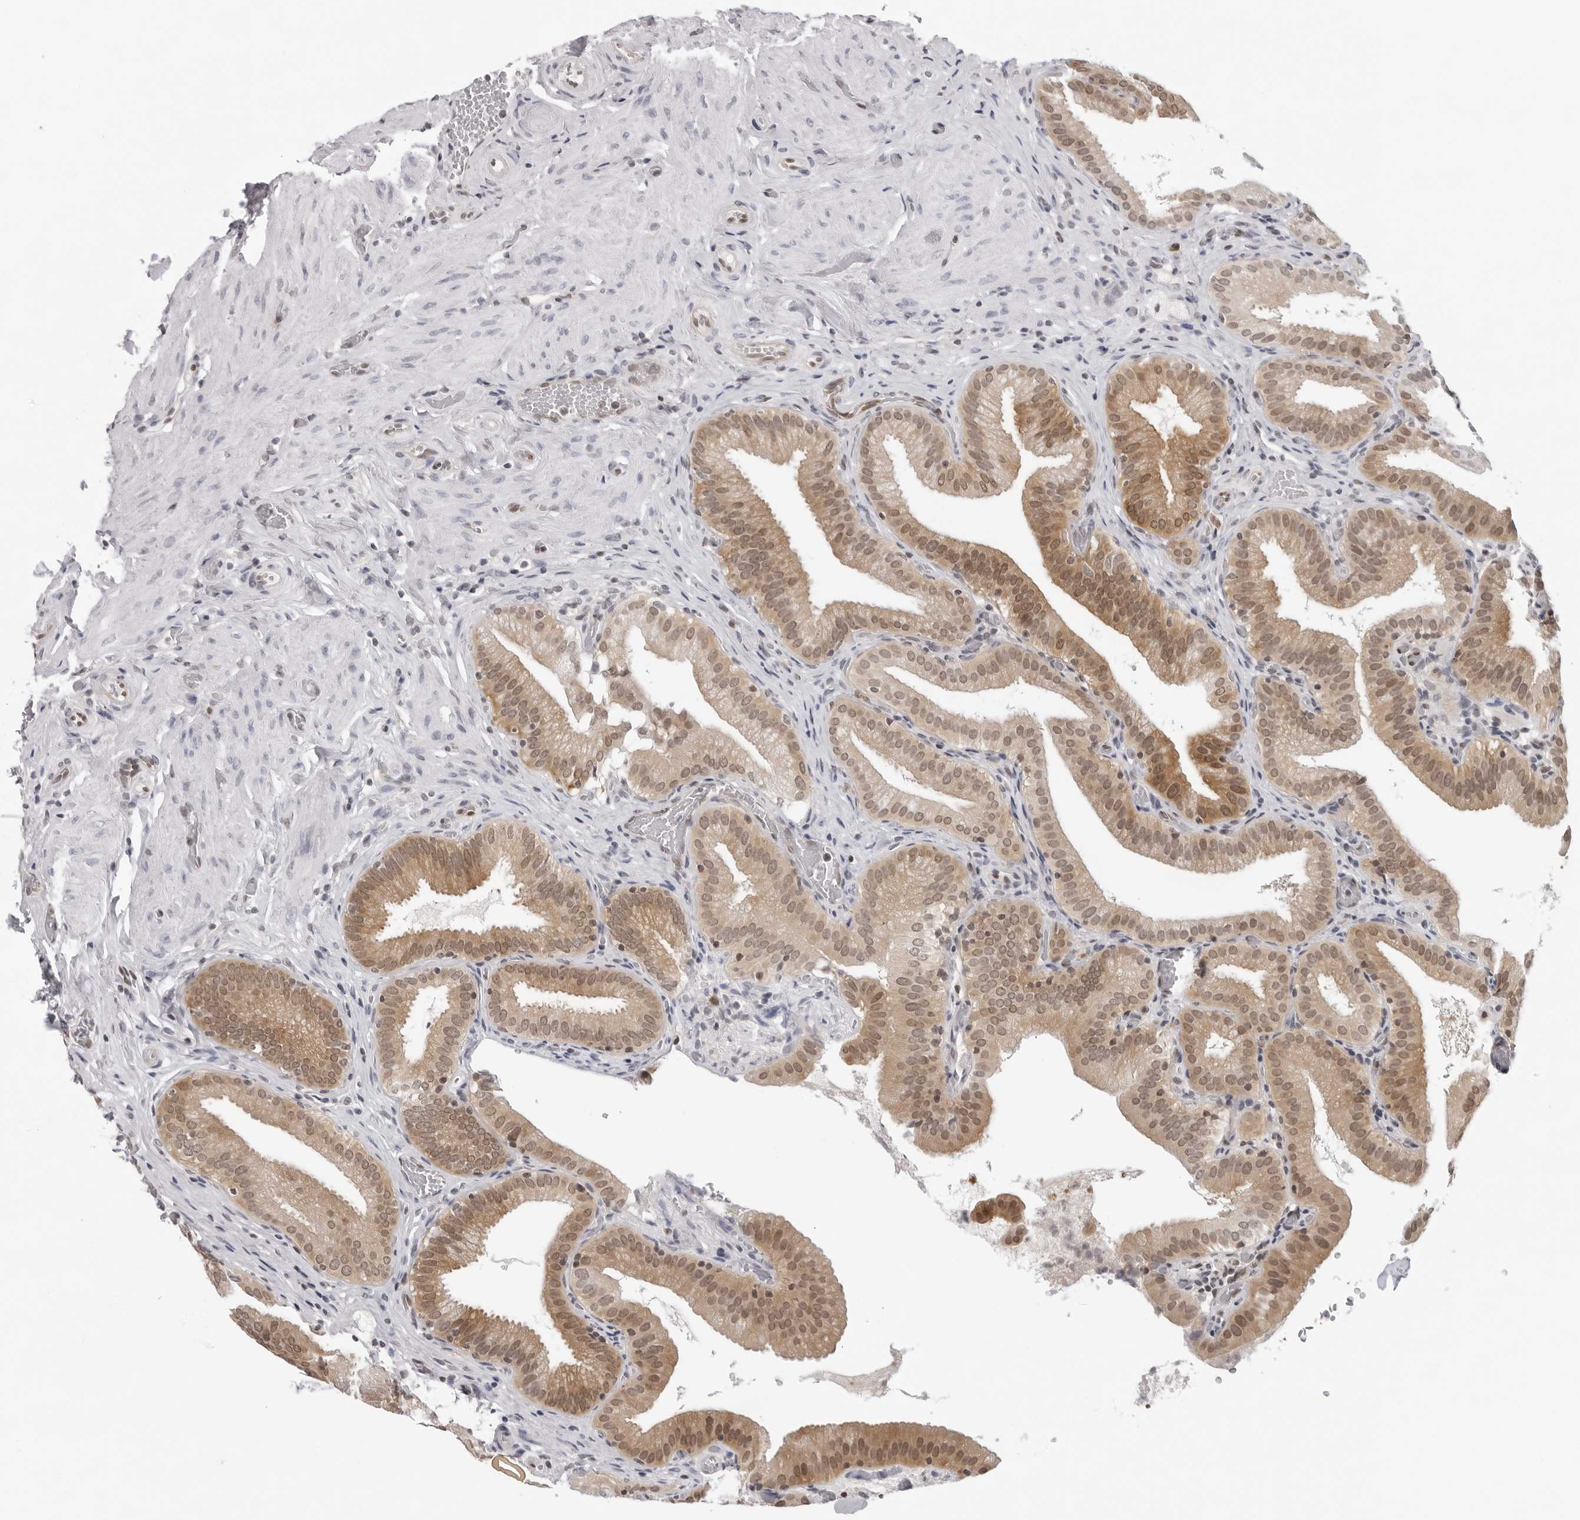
{"staining": {"intensity": "moderate", "quantity": ">75%", "location": "cytoplasmic/membranous"}, "tissue": "gallbladder", "cell_type": "Glandular cells", "image_type": "normal", "snomed": [{"axis": "morphology", "description": "Normal tissue, NOS"}, {"axis": "topography", "description": "Gallbladder"}], "caption": "Gallbladder stained for a protein displays moderate cytoplasmic/membranous positivity in glandular cells.", "gene": "CASP7", "patient": {"sex": "male", "age": 54}}